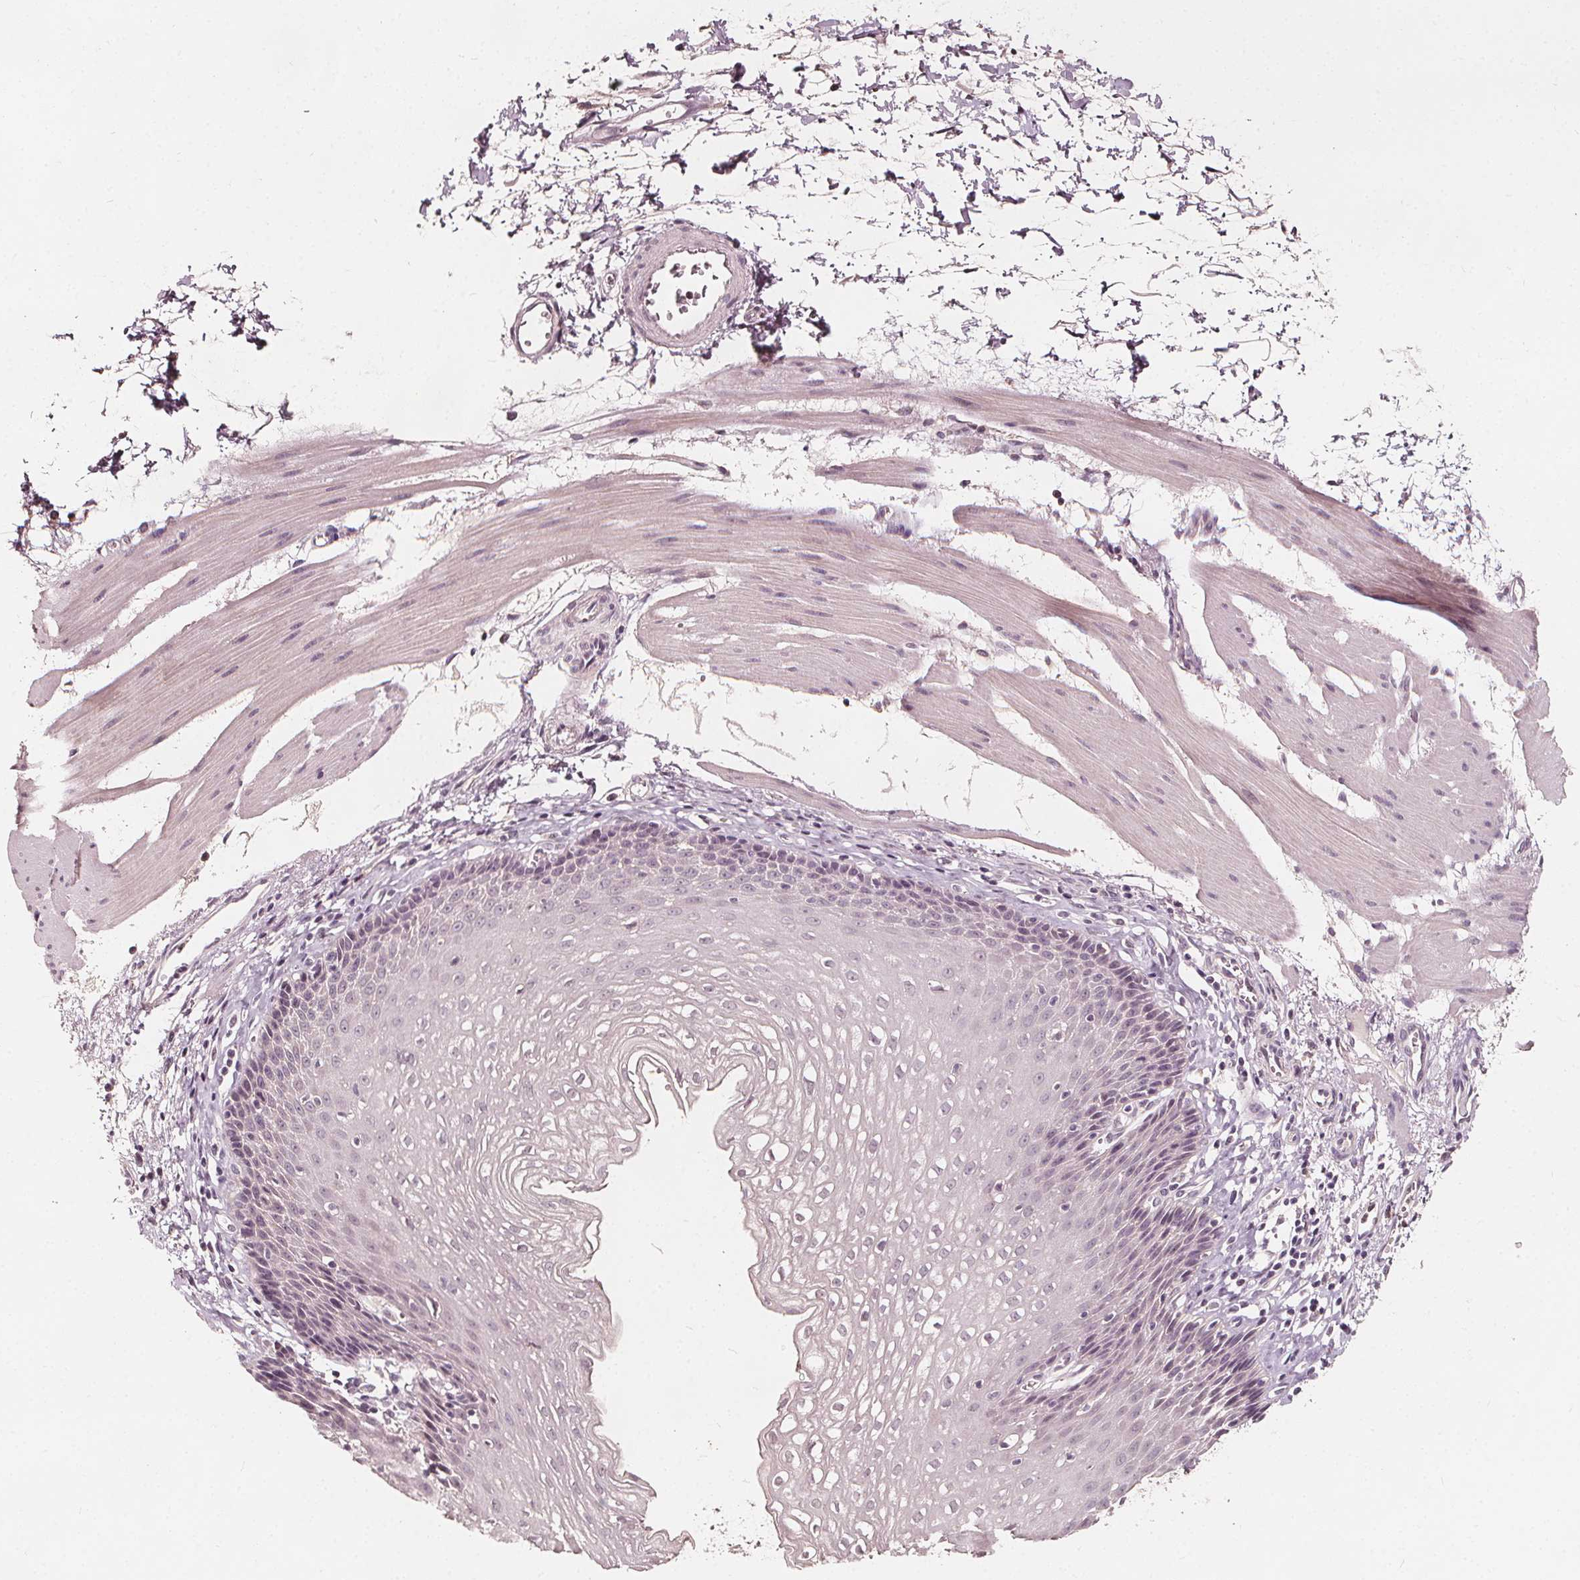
{"staining": {"intensity": "negative", "quantity": "none", "location": "none"}, "tissue": "esophagus", "cell_type": "Squamous epithelial cells", "image_type": "normal", "snomed": [{"axis": "morphology", "description": "Normal tissue, NOS"}, {"axis": "topography", "description": "Esophagus"}], "caption": "There is no significant positivity in squamous epithelial cells of esophagus. (DAB (3,3'-diaminobenzidine) IHC visualized using brightfield microscopy, high magnification).", "gene": "NPC1L1", "patient": {"sex": "female", "age": 64}}